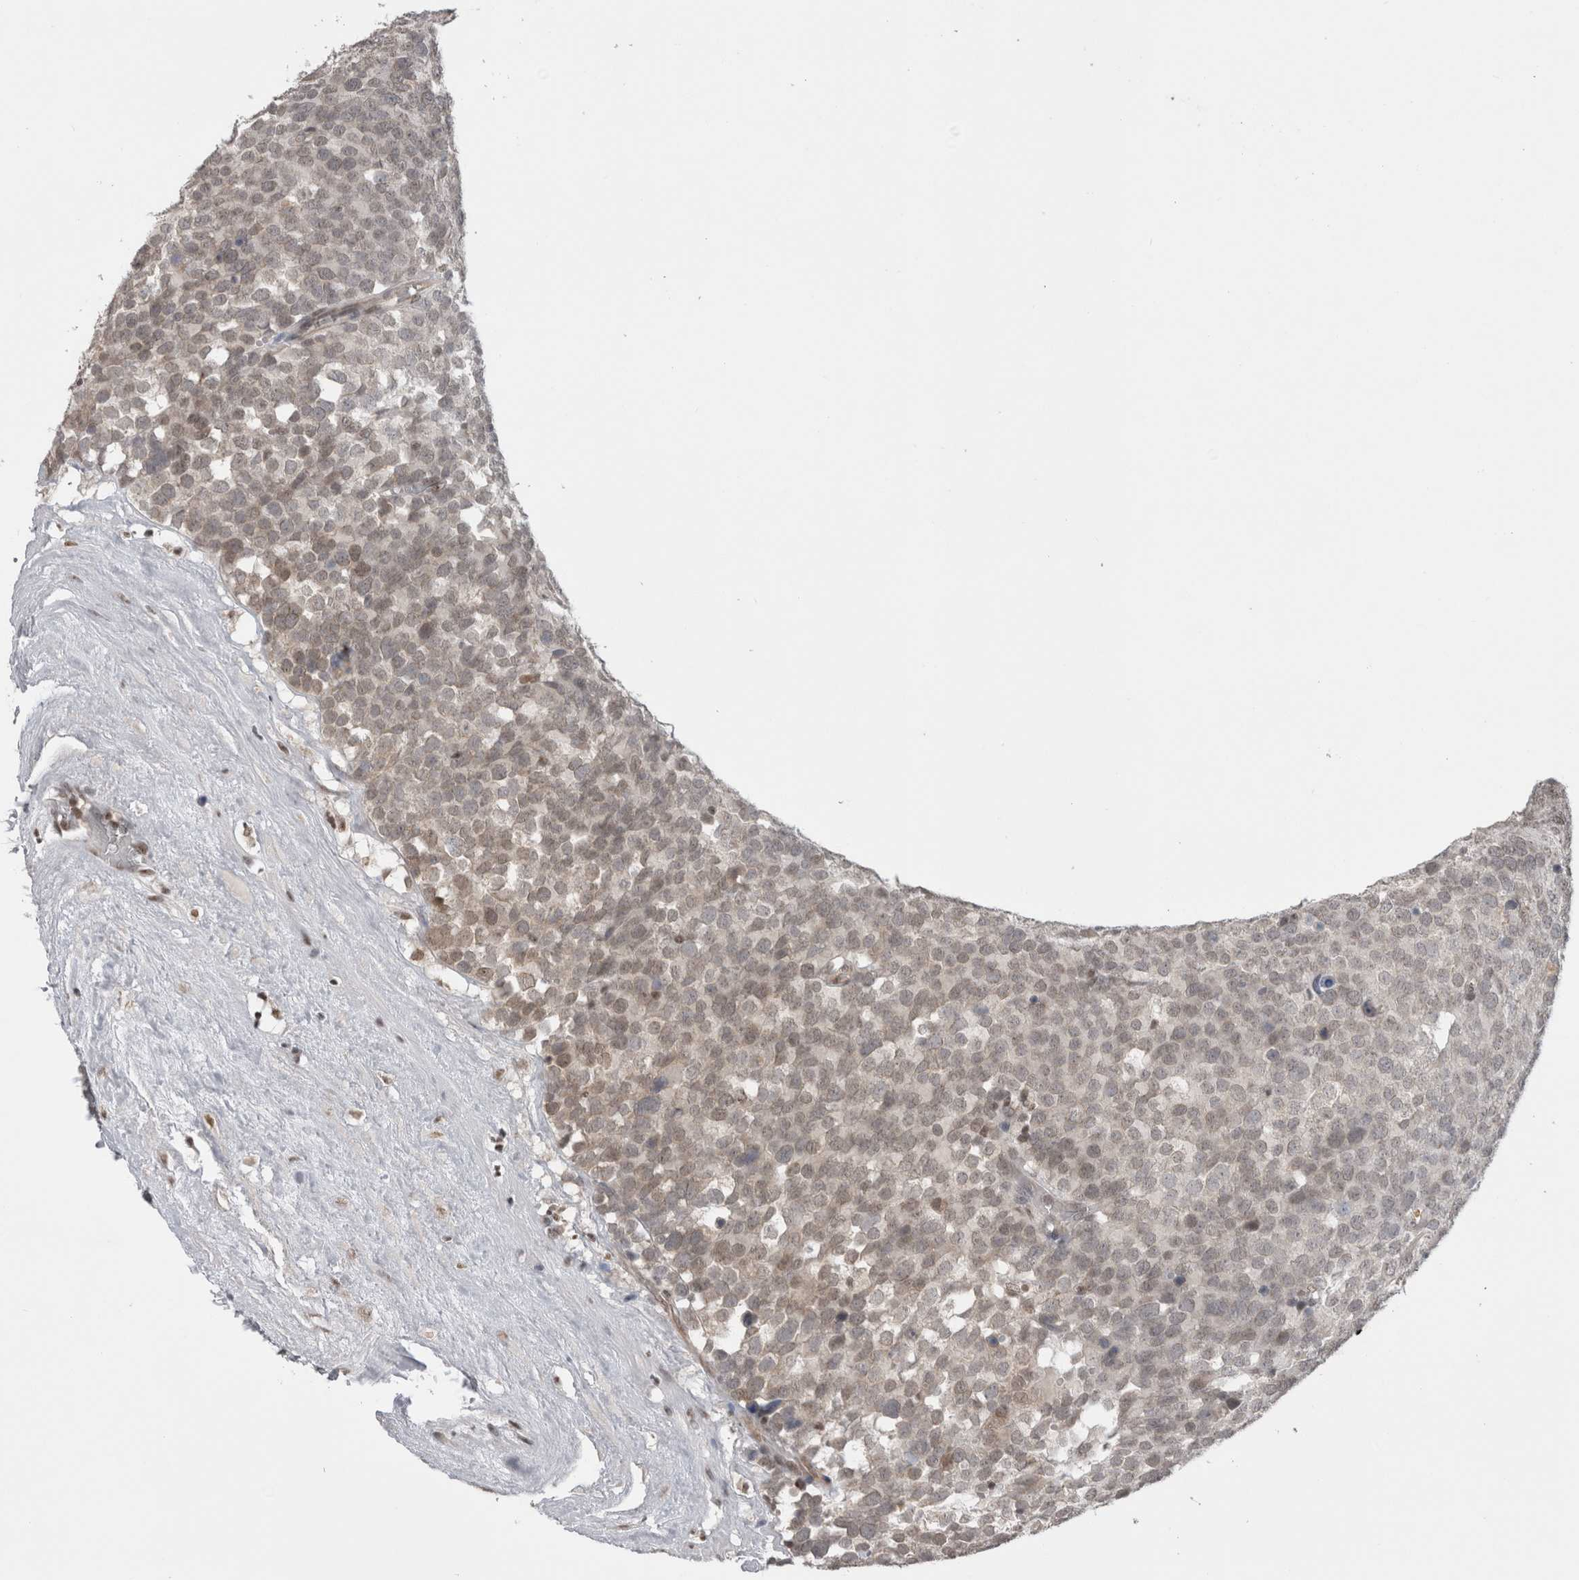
{"staining": {"intensity": "weak", "quantity": "25%-75%", "location": "nuclear"}, "tissue": "testis cancer", "cell_type": "Tumor cells", "image_type": "cancer", "snomed": [{"axis": "morphology", "description": "Seminoma, NOS"}, {"axis": "topography", "description": "Testis"}], "caption": "Brown immunohistochemical staining in human seminoma (testis) demonstrates weak nuclear expression in about 25%-75% of tumor cells. The protein of interest is stained brown, and the nuclei are stained in blue (DAB IHC with brightfield microscopy, high magnification).", "gene": "DAXX", "patient": {"sex": "male", "age": 71}}